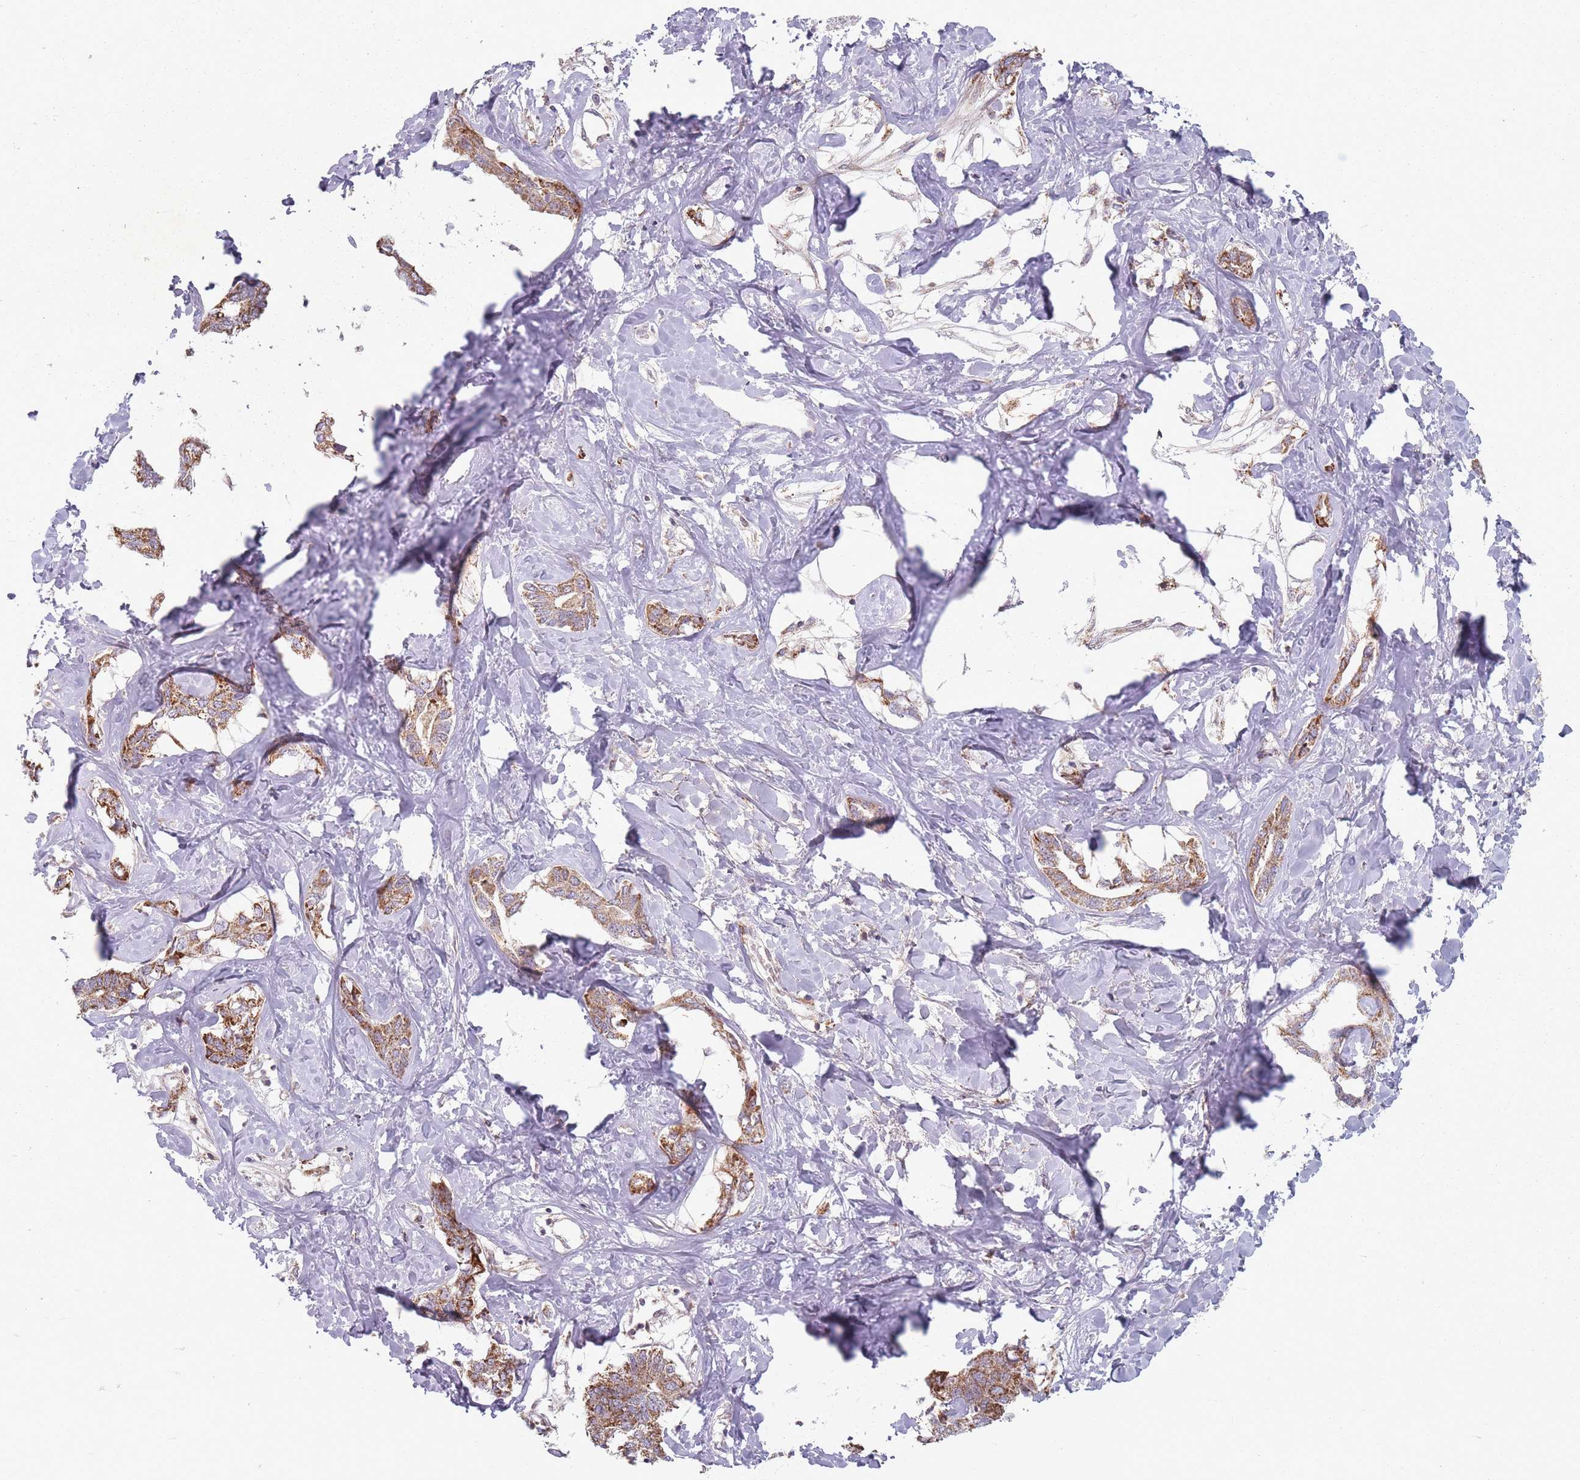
{"staining": {"intensity": "moderate", "quantity": ">75%", "location": "cytoplasmic/membranous"}, "tissue": "liver cancer", "cell_type": "Tumor cells", "image_type": "cancer", "snomed": [{"axis": "morphology", "description": "Cholangiocarcinoma"}, {"axis": "topography", "description": "Liver"}], "caption": "Protein analysis of liver cancer tissue reveals moderate cytoplasmic/membranous expression in approximately >75% of tumor cells.", "gene": "OR10Q1", "patient": {"sex": "male", "age": 59}}